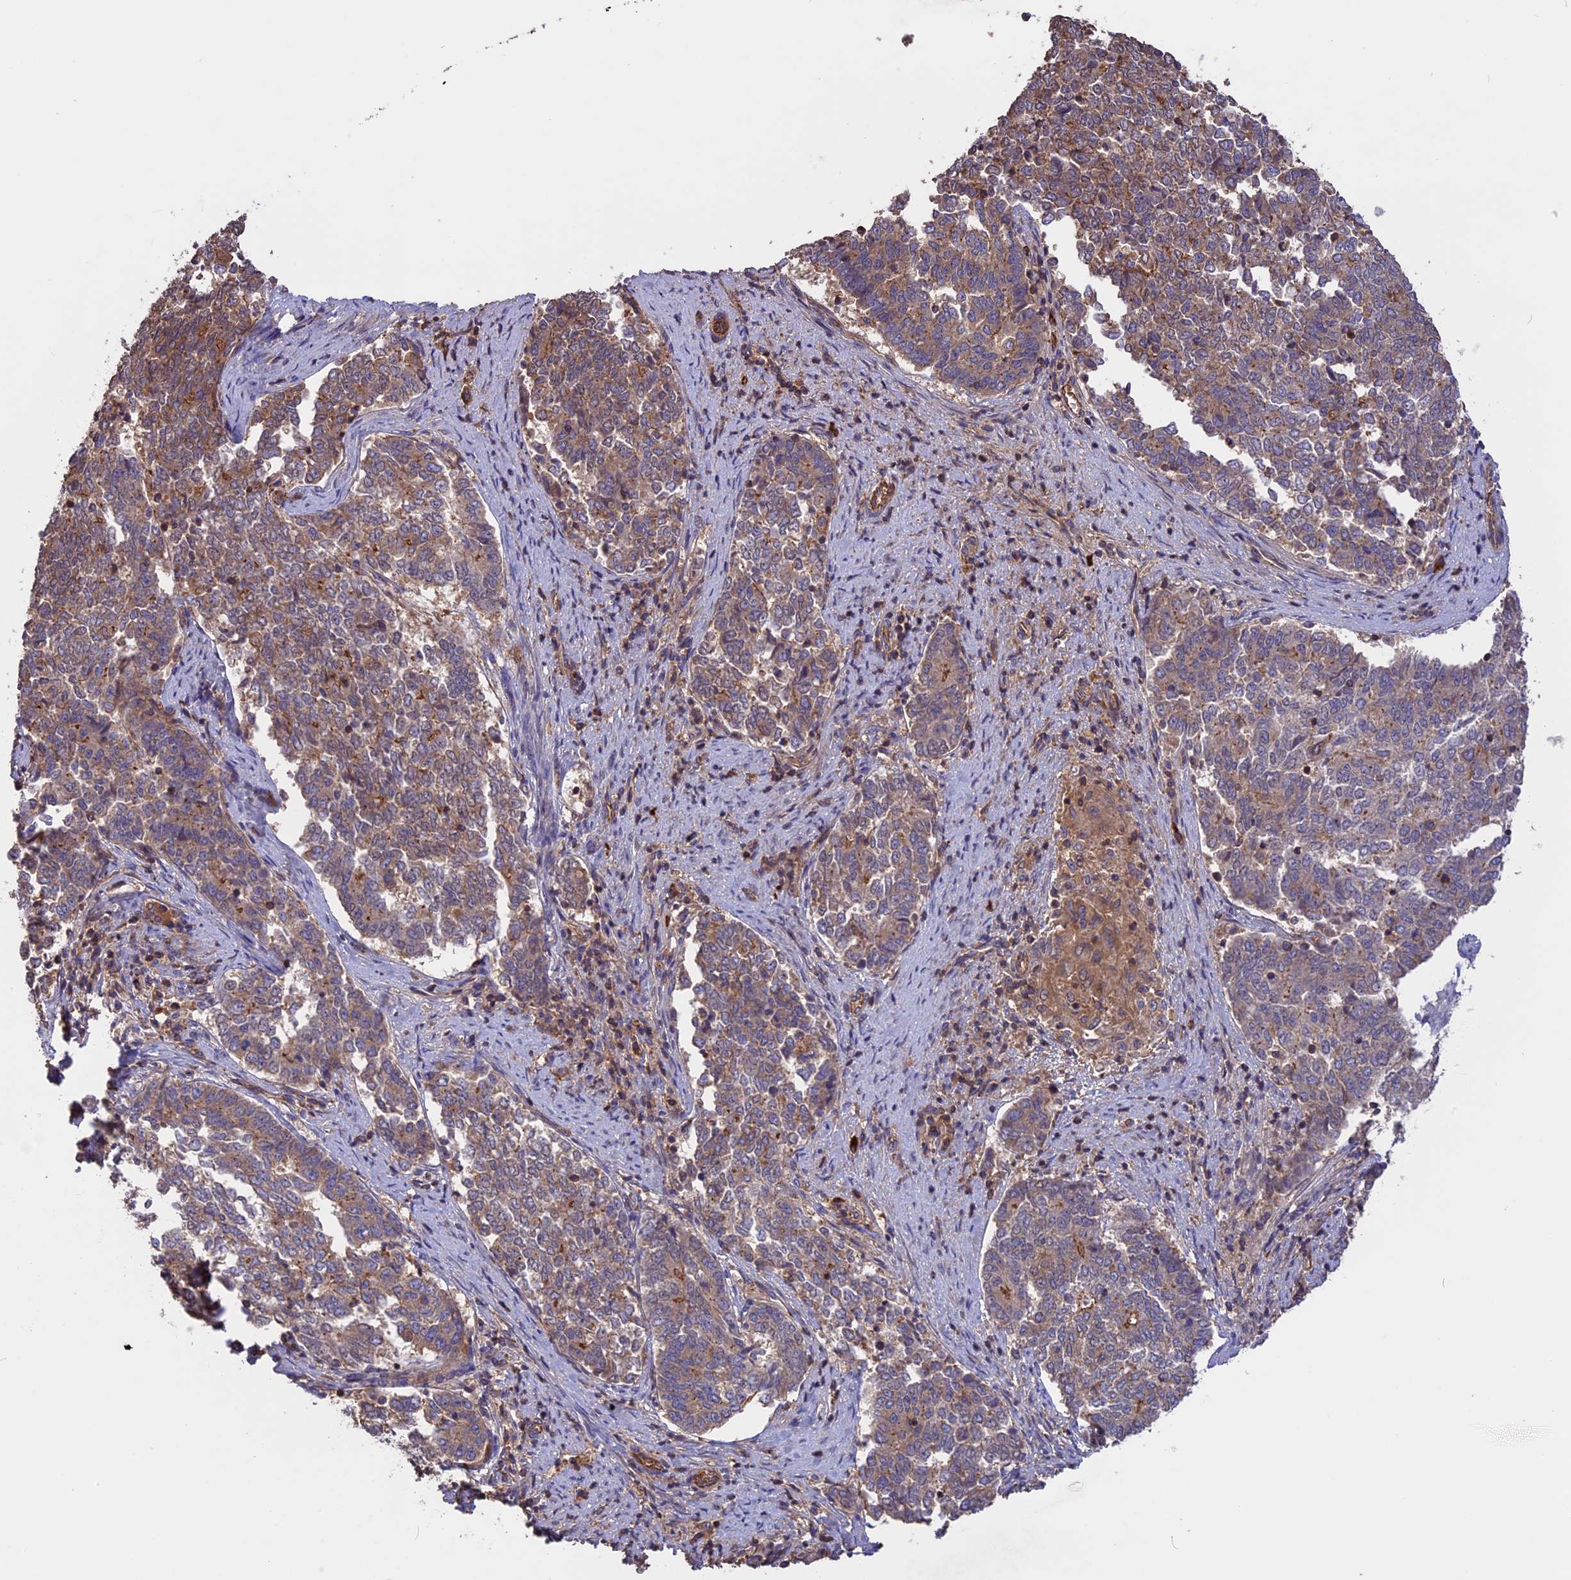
{"staining": {"intensity": "moderate", "quantity": "25%-75%", "location": "cytoplasmic/membranous"}, "tissue": "endometrial cancer", "cell_type": "Tumor cells", "image_type": "cancer", "snomed": [{"axis": "morphology", "description": "Adenocarcinoma, NOS"}, {"axis": "topography", "description": "Endometrium"}], "caption": "Immunohistochemical staining of human adenocarcinoma (endometrial) reveals moderate cytoplasmic/membranous protein staining in about 25%-75% of tumor cells. (Brightfield microscopy of DAB IHC at high magnification).", "gene": "GAS8", "patient": {"sex": "female", "age": 80}}